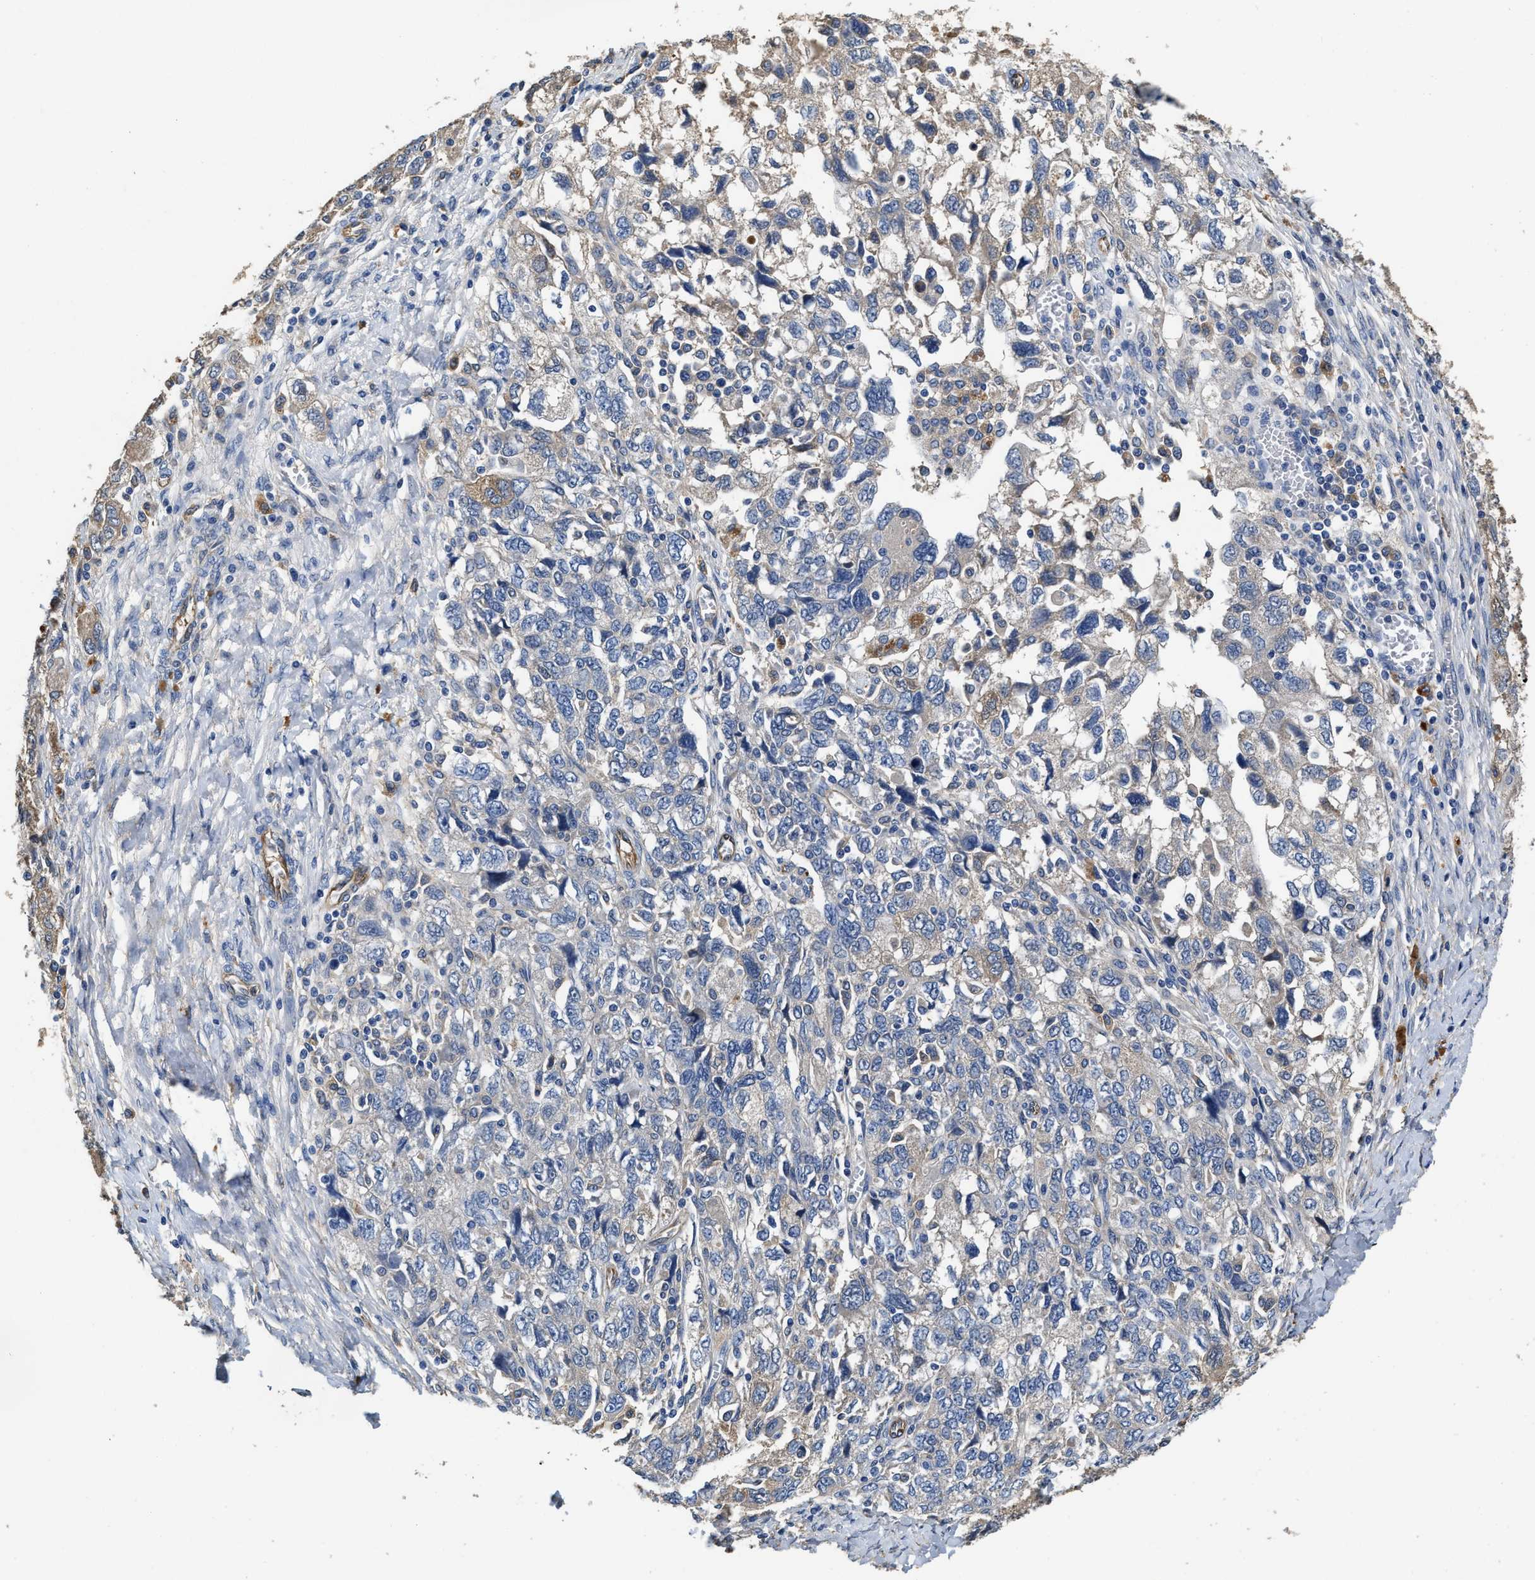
{"staining": {"intensity": "weak", "quantity": "<25%", "location": "cytoplasmic/membranous"}, "tissue": "ovarian cancer", "cell_type": "Tumor cells", "image_type": "cancer", "snomed": [{"axis": "morphology", "description": "Carcinoma, NOS"}, {"axis": "morphology", "description": "Cystadenocarcinoma, serous, NOS"}, {"axis": "topography", "description": "Ovary"}], "caption": "Photomicrograph shows no significant protein expression in tumor cells of ovarian serous cystadenocarcinoma.", "gene": "PEG10", "patient": {"sex": "female", "age": 69}}